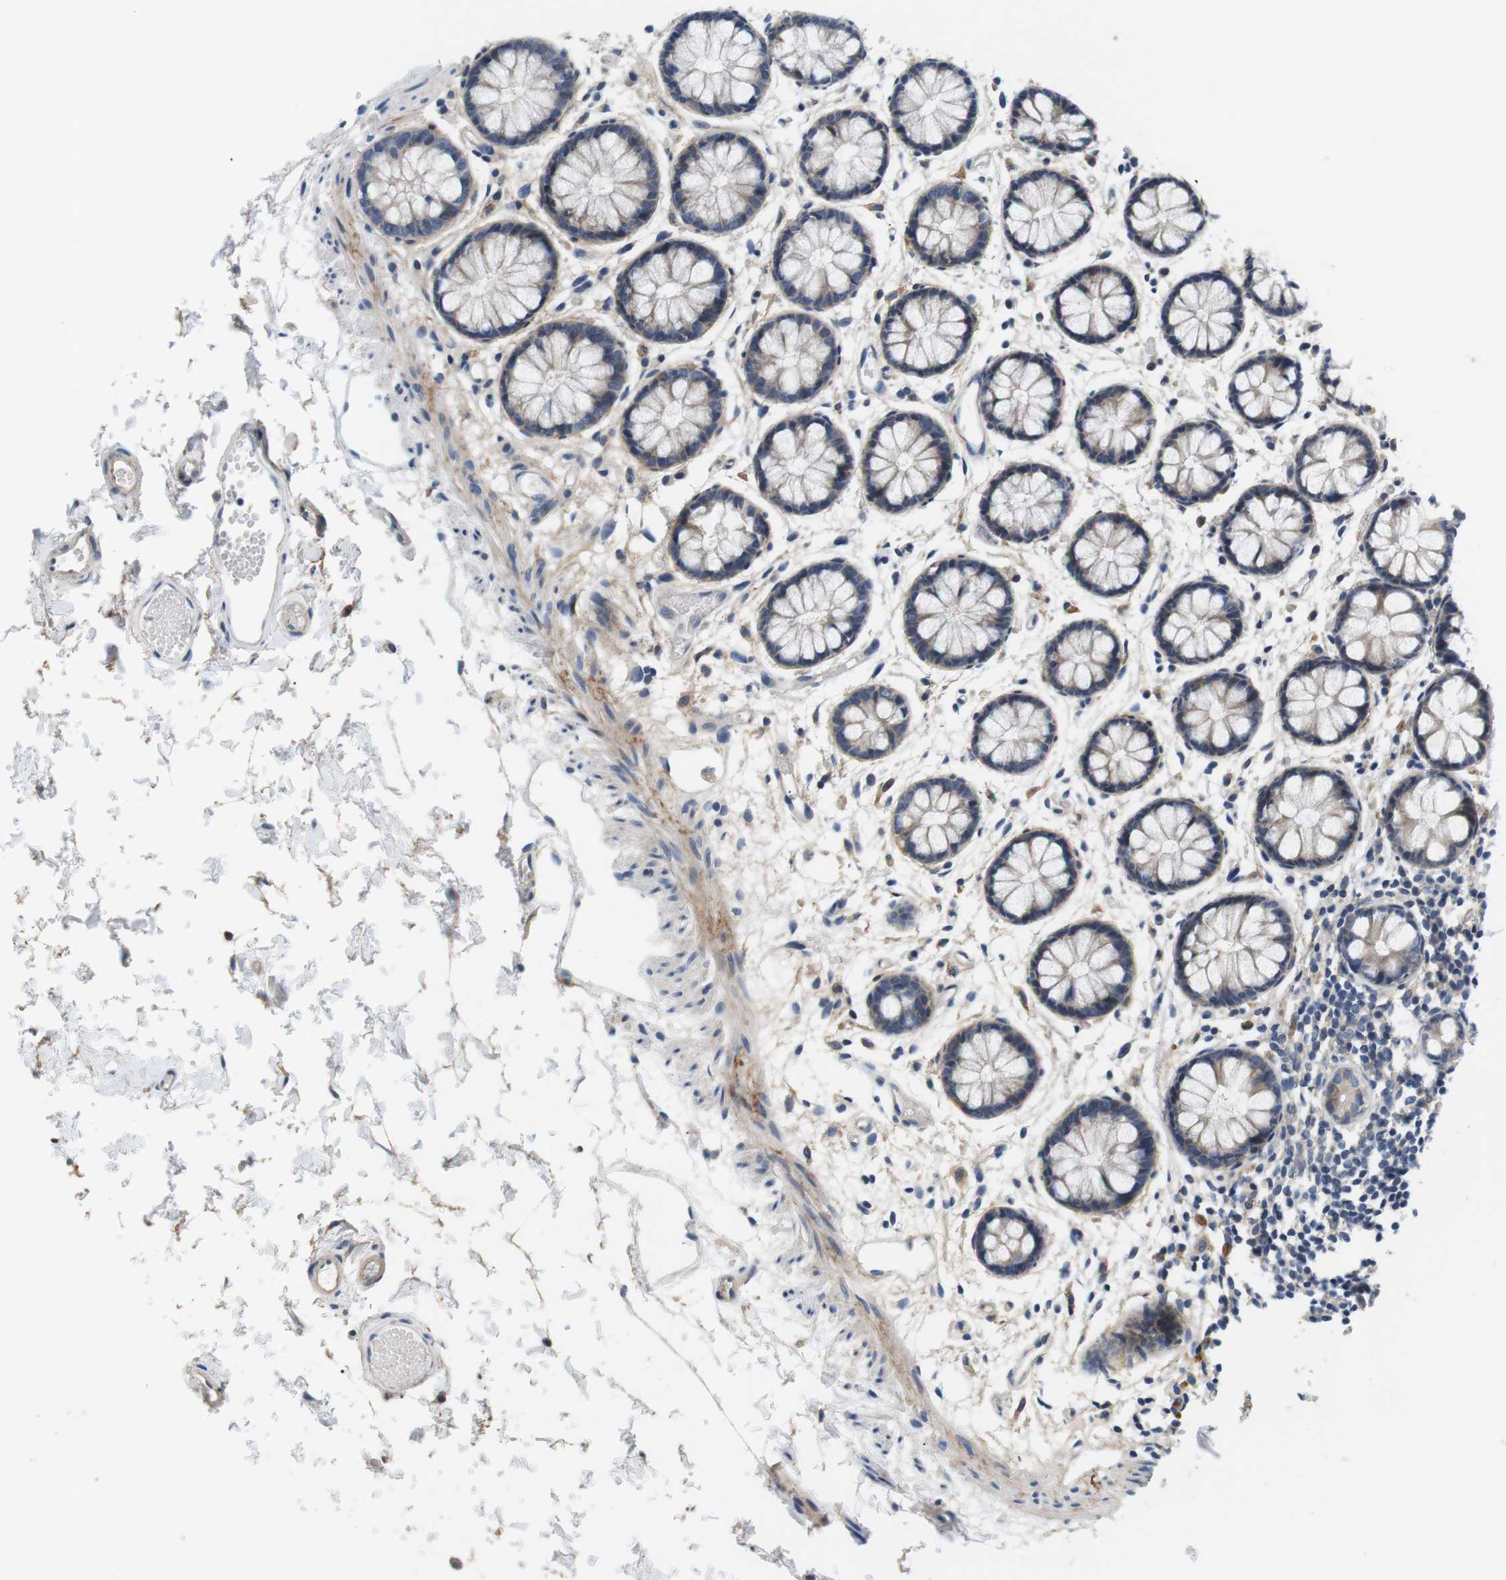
{"staining": {"intensity": "moderate", "quantity": "25%-75%", "location": "cytoplasmic/membranous"}, "tissue": "rectum", "cell_type": "Glandular cells", "image_type": "normal", "snomed": [{"axis": "morphology", "description": "Normal tissue, NOS"}, {"axis": "topography", "description": "Rectum"}], "caption": "Glandular cells exhibit moderate cytoplasmic/membranous expression in approximately 25%-75% of cells in benign rectum.", "gene": "SLC30A1", "patient": {"sex": "female", "age": 66}}